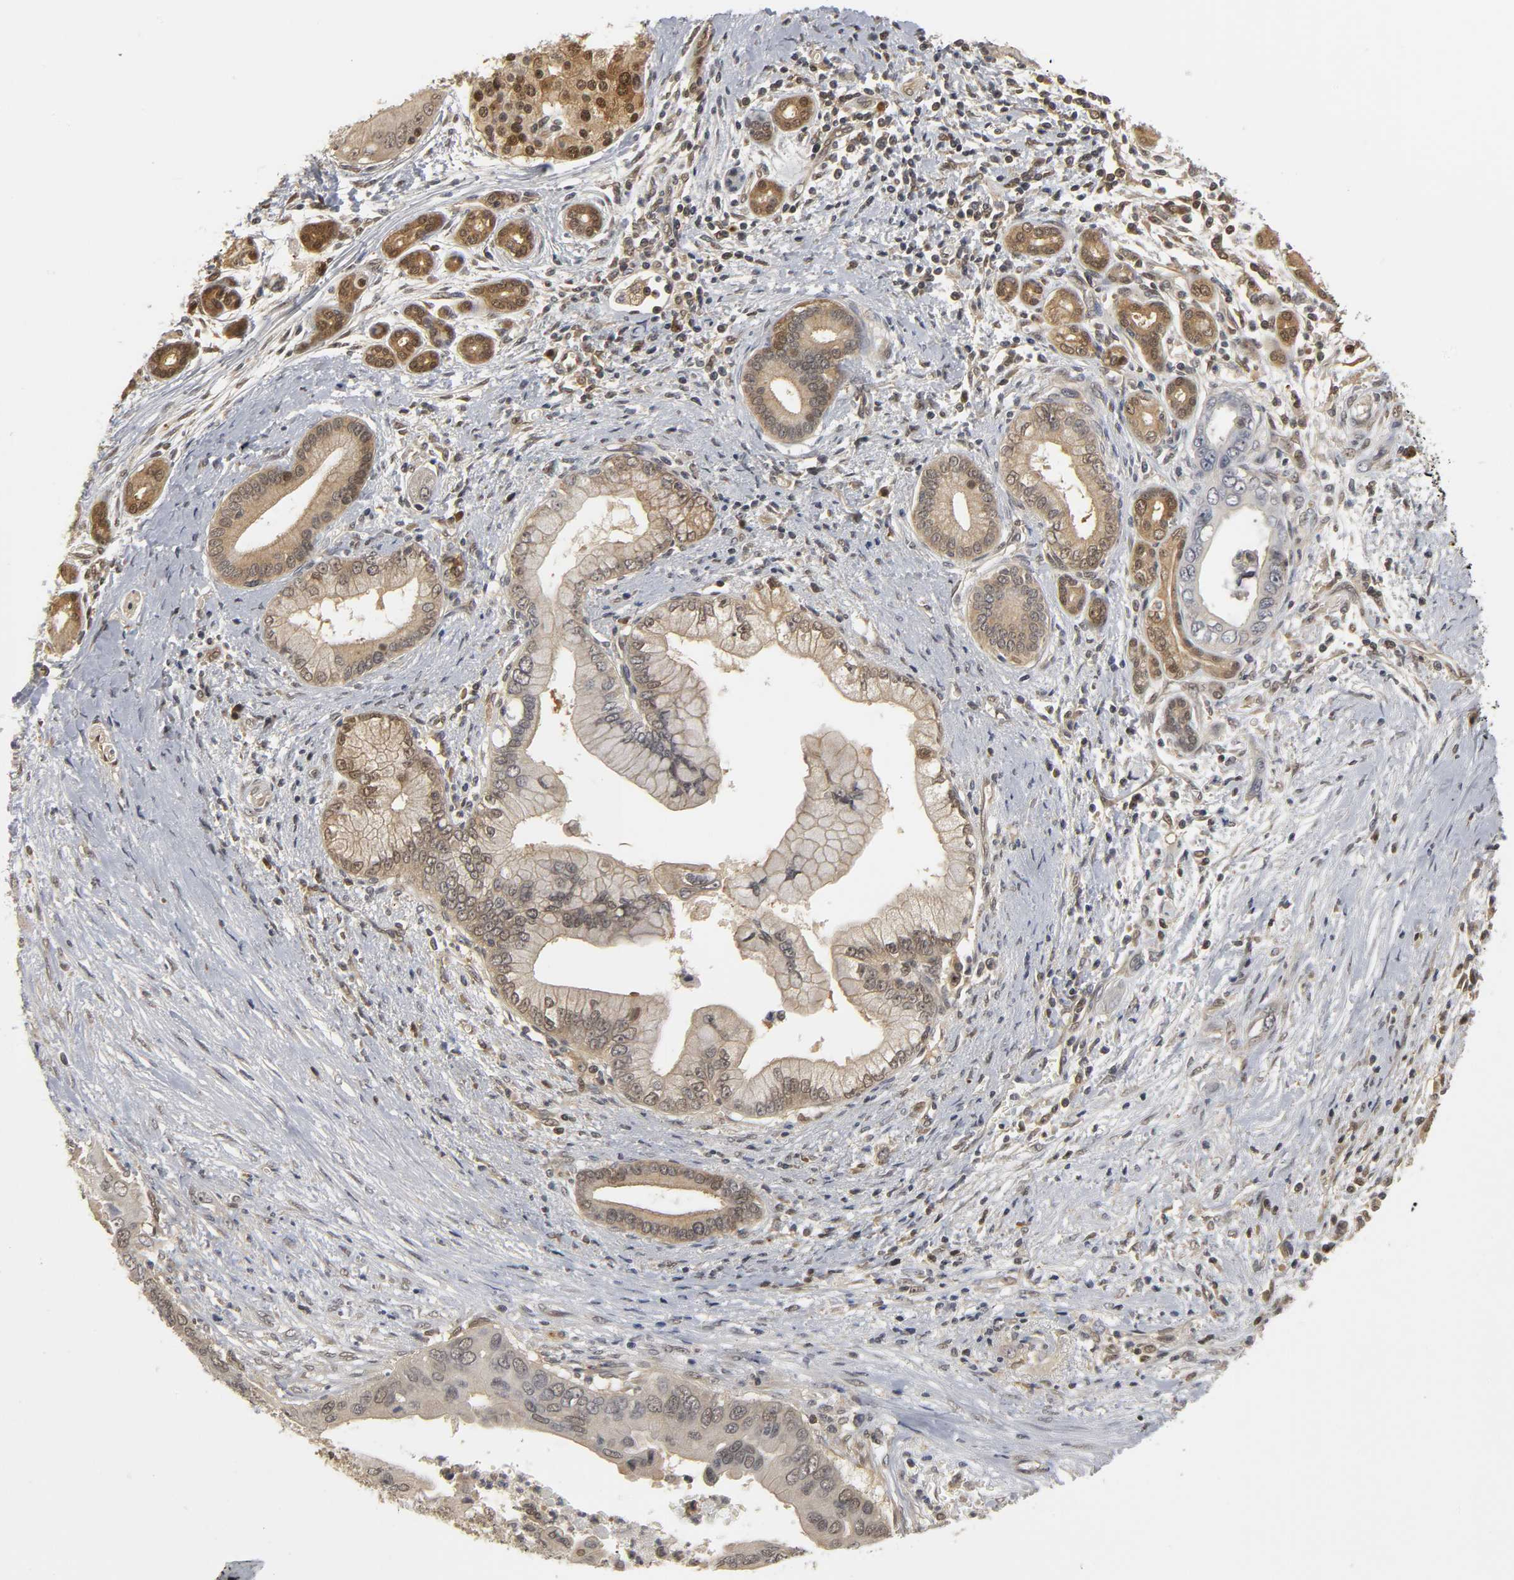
{"staining": {"intensity": "weak", "quantity": ">75%", "location": "cytoplasmic/membranous,nuclear"}, "tissue": "pancreatic cancer", "cell_type": "Tumor cells", "image_type": "cancer", "snomed": [{"axis": "morphology", "description": "Adenocarcinoma, NOS"}, {"axis": "topography", "description": "Pancreas"}], "caption": "Human pancreatic adenocarcinoma stained with a protein marker shows weak staining in tumor cells.", "gene": "PARK7", "patient": {"sex": "male", "age": 59}}